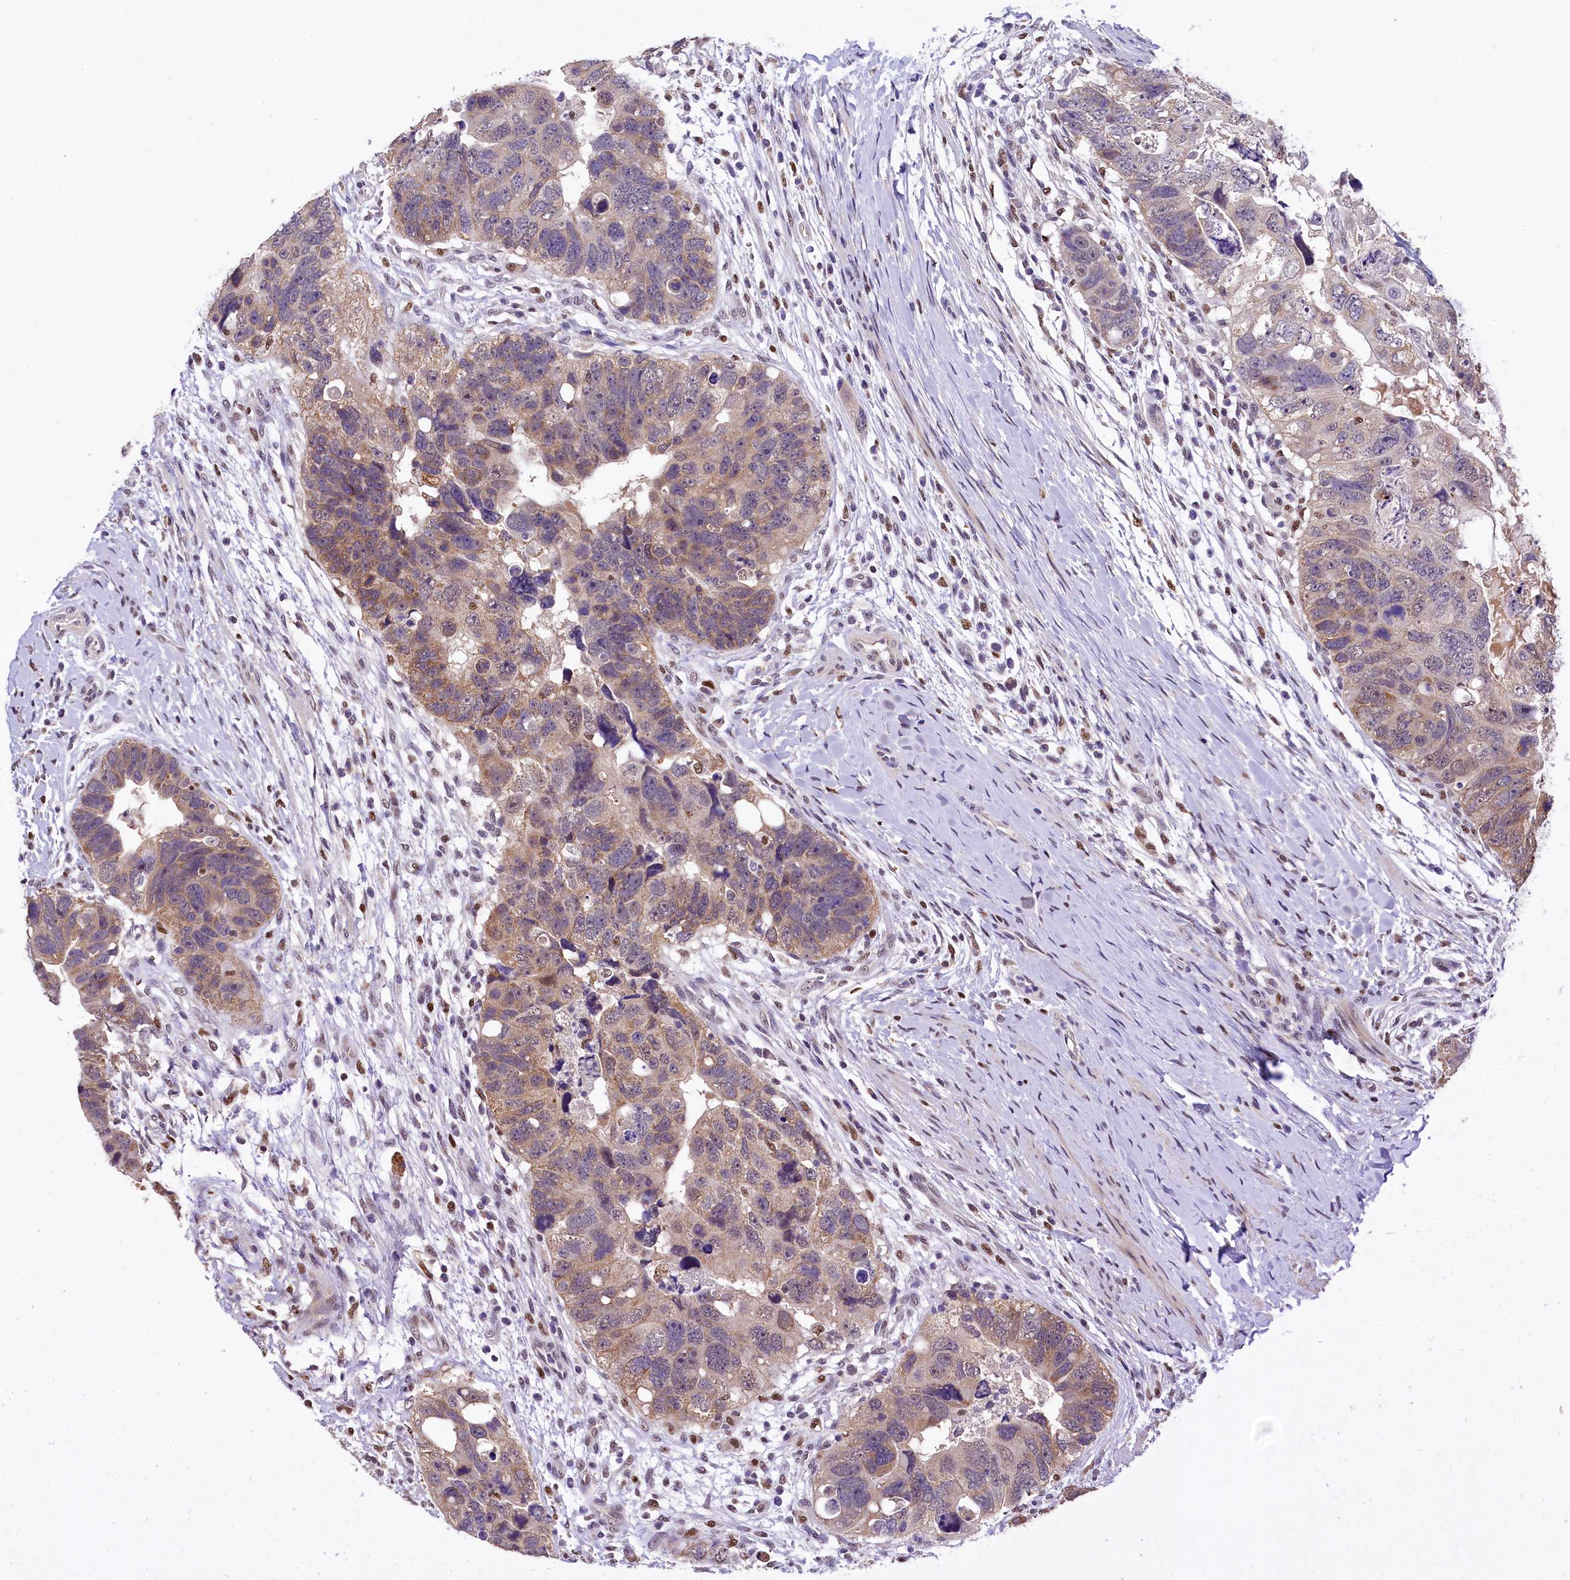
{"staining": {"intensity": "moderate", "quantity": "25%-75%", "location": "cytoplasmic/membranous"}, "tissue": "colorectal cancer", "cell_type": "Tumor cells", "image_type": "cancer", "snomed": [{"axis": "morphology", "description": "Adenocarcinoma, NOS"}, {"axis": "topography", "description": "Rectum"}], "caption": "High-power microscopy captured an immunohistochemistry photomicrograph of colorectal adenocarcinoma, revealing moderate cytoplasmic/membranous staining in about 25%-75% of tumor cells. The protein is shown in brown color, while the nuclei are stained blue.", "gene": "HECTD4", "patient": {"sex": "male", "age": 59}}